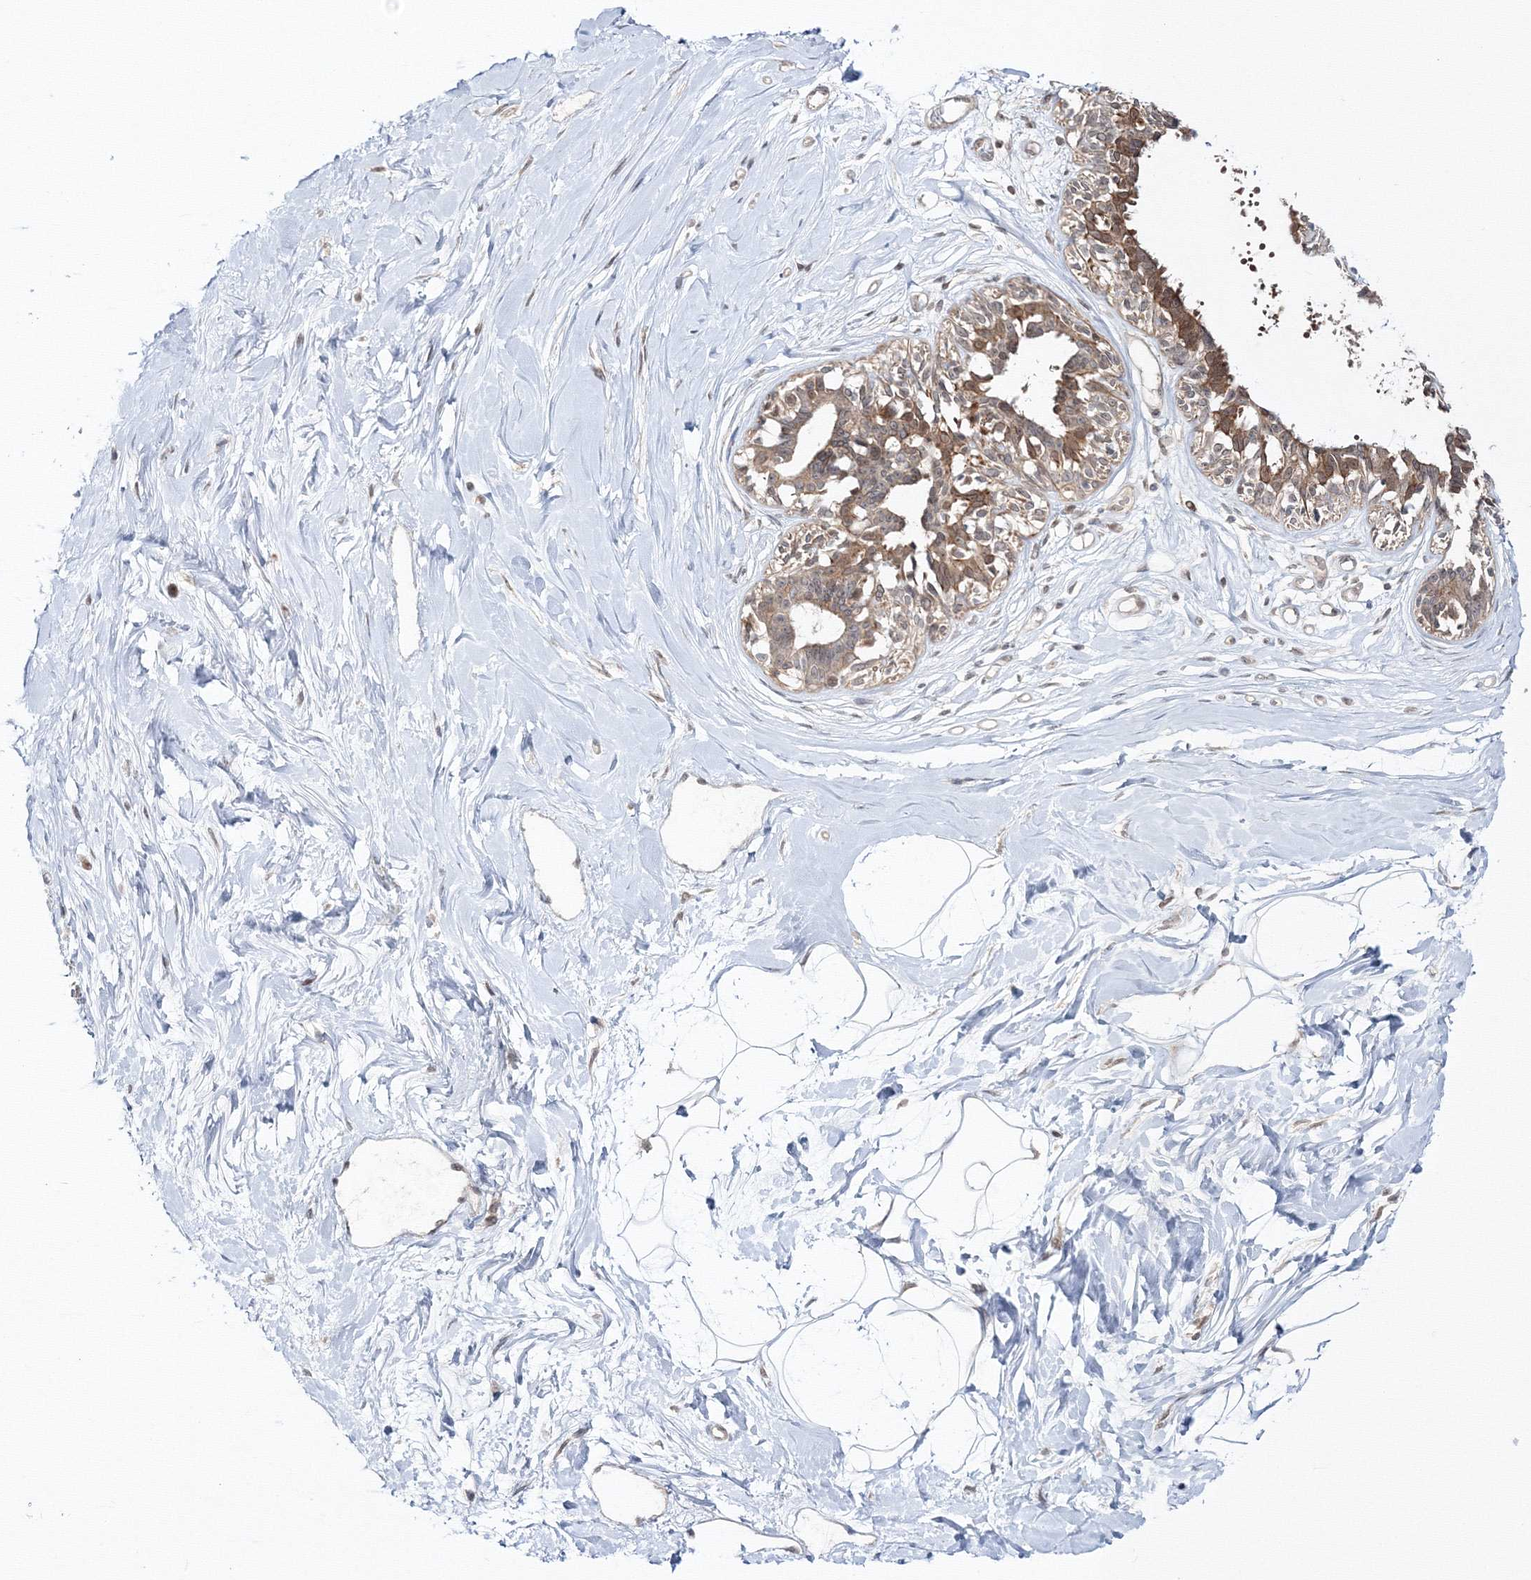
{"staining": {"intensity": "negative", "quantity": "none", "location": "none"}, "tissue": "breast", "cell_type": "Adipocytes", "image_type": "normal", "snomed": [{"axis": "morphology", "description": "Normal tissue, NOS"}, {"axis": "topography", "description": "Breast"}], "caption": "Adipocytes are negative for protein expression in normal human breast. (DAB (3,3'-diaminobenzidine) immunohistochemistry visualized using brightfield microscopy, high magnification).", "gene": "ZFAND6", "patient": {"sex": "female", "age": 45}}